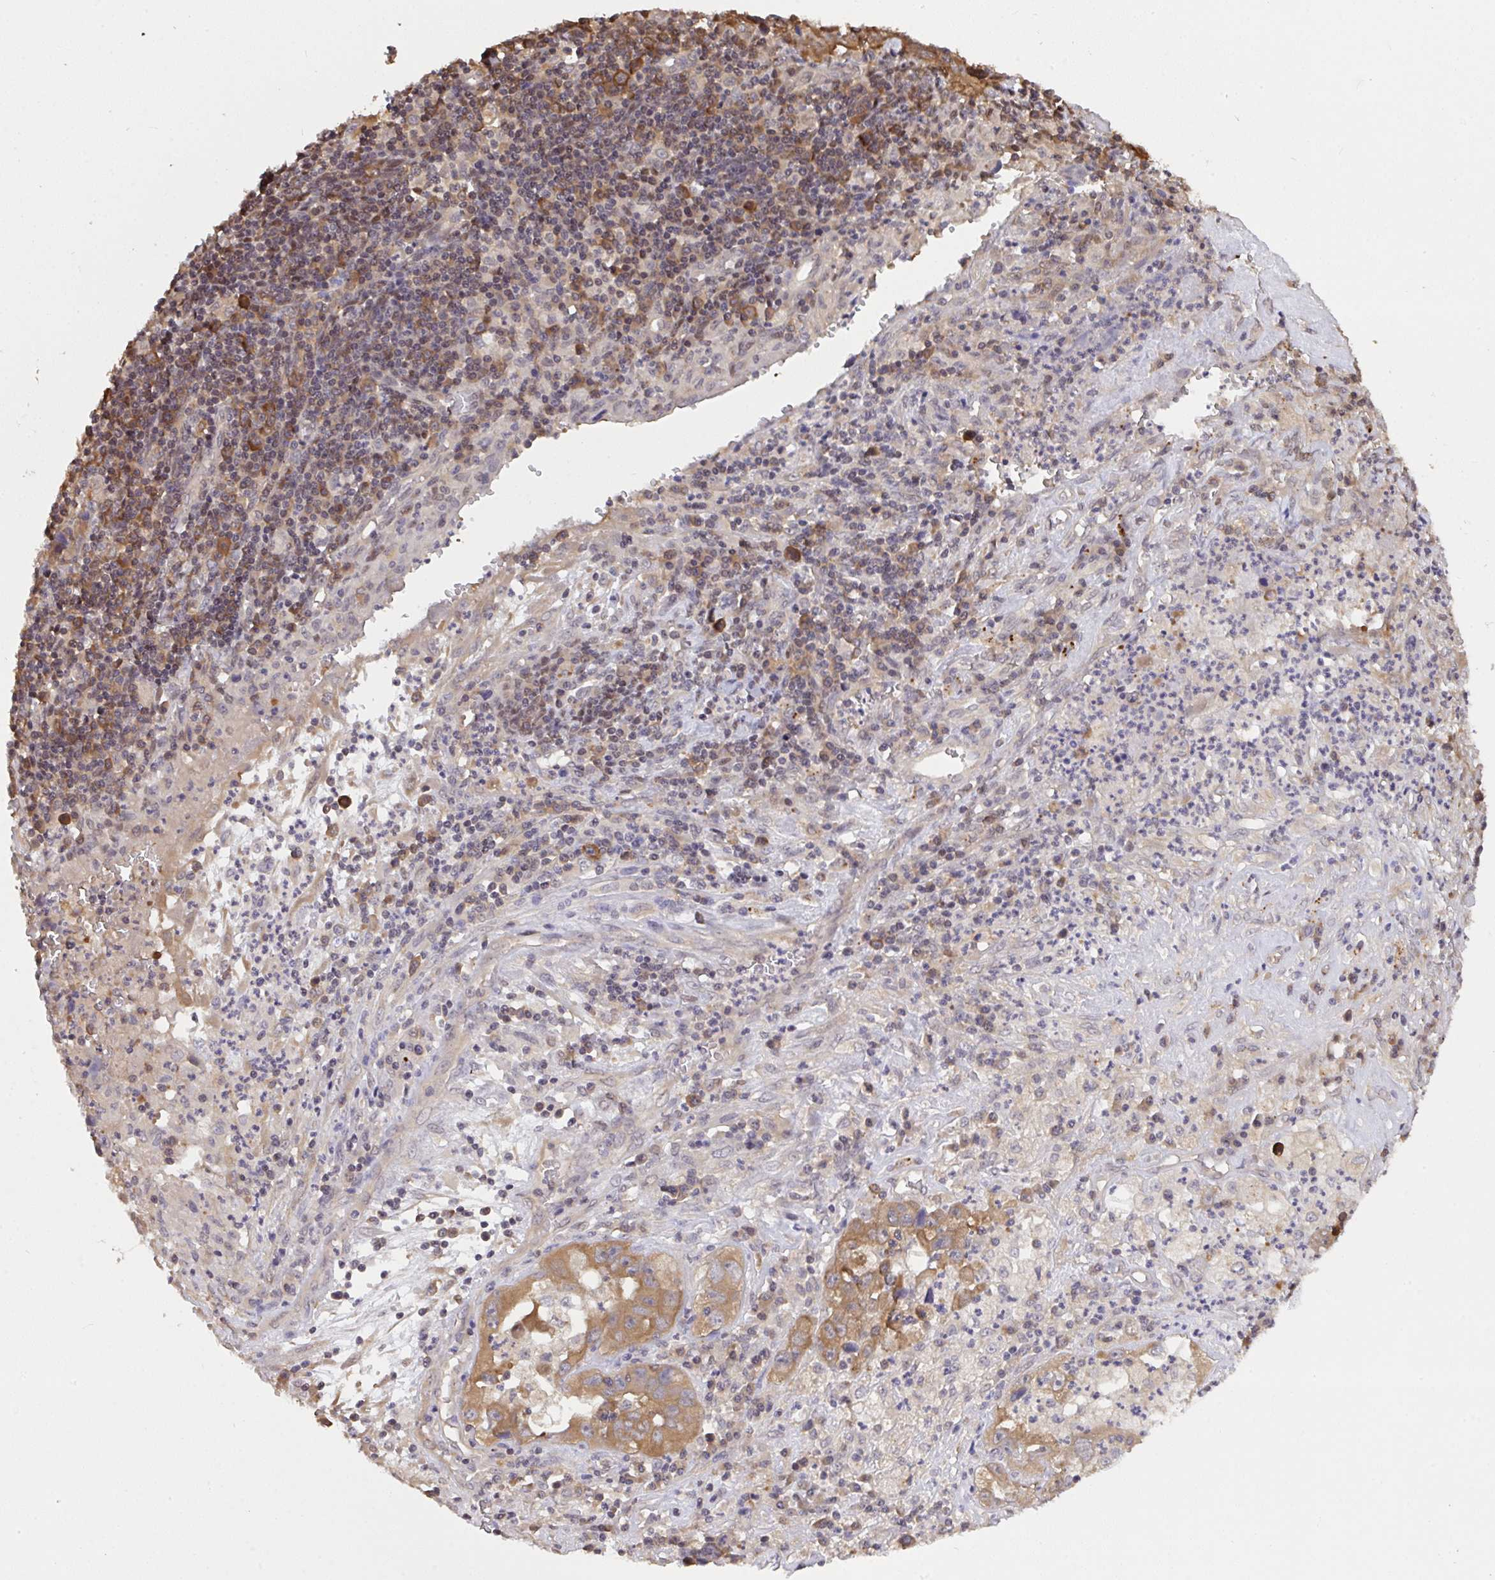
{"staining": {"intensity": "moderate", "quantity": ">75%", "location": "cytoplasmic/membranous"}, "tissue": "endometrial cancer", "cell_type": "Tumor cells", "image_type": "cancer", "snomed": [{"axis": "morphology", "description": "Adenocarcinoma, NOS"}, {"axis": "topography", "description": "Uterus"}], "caption": "Immunohistochemical staining of endometrial adenocarcinoma exhibits medium levels of moderate cytoplasmic/membranous positivity in approximately >75% of tumor cells.", "gene": "C12orf57", "patient": {"sex": "female", "age": 62}}